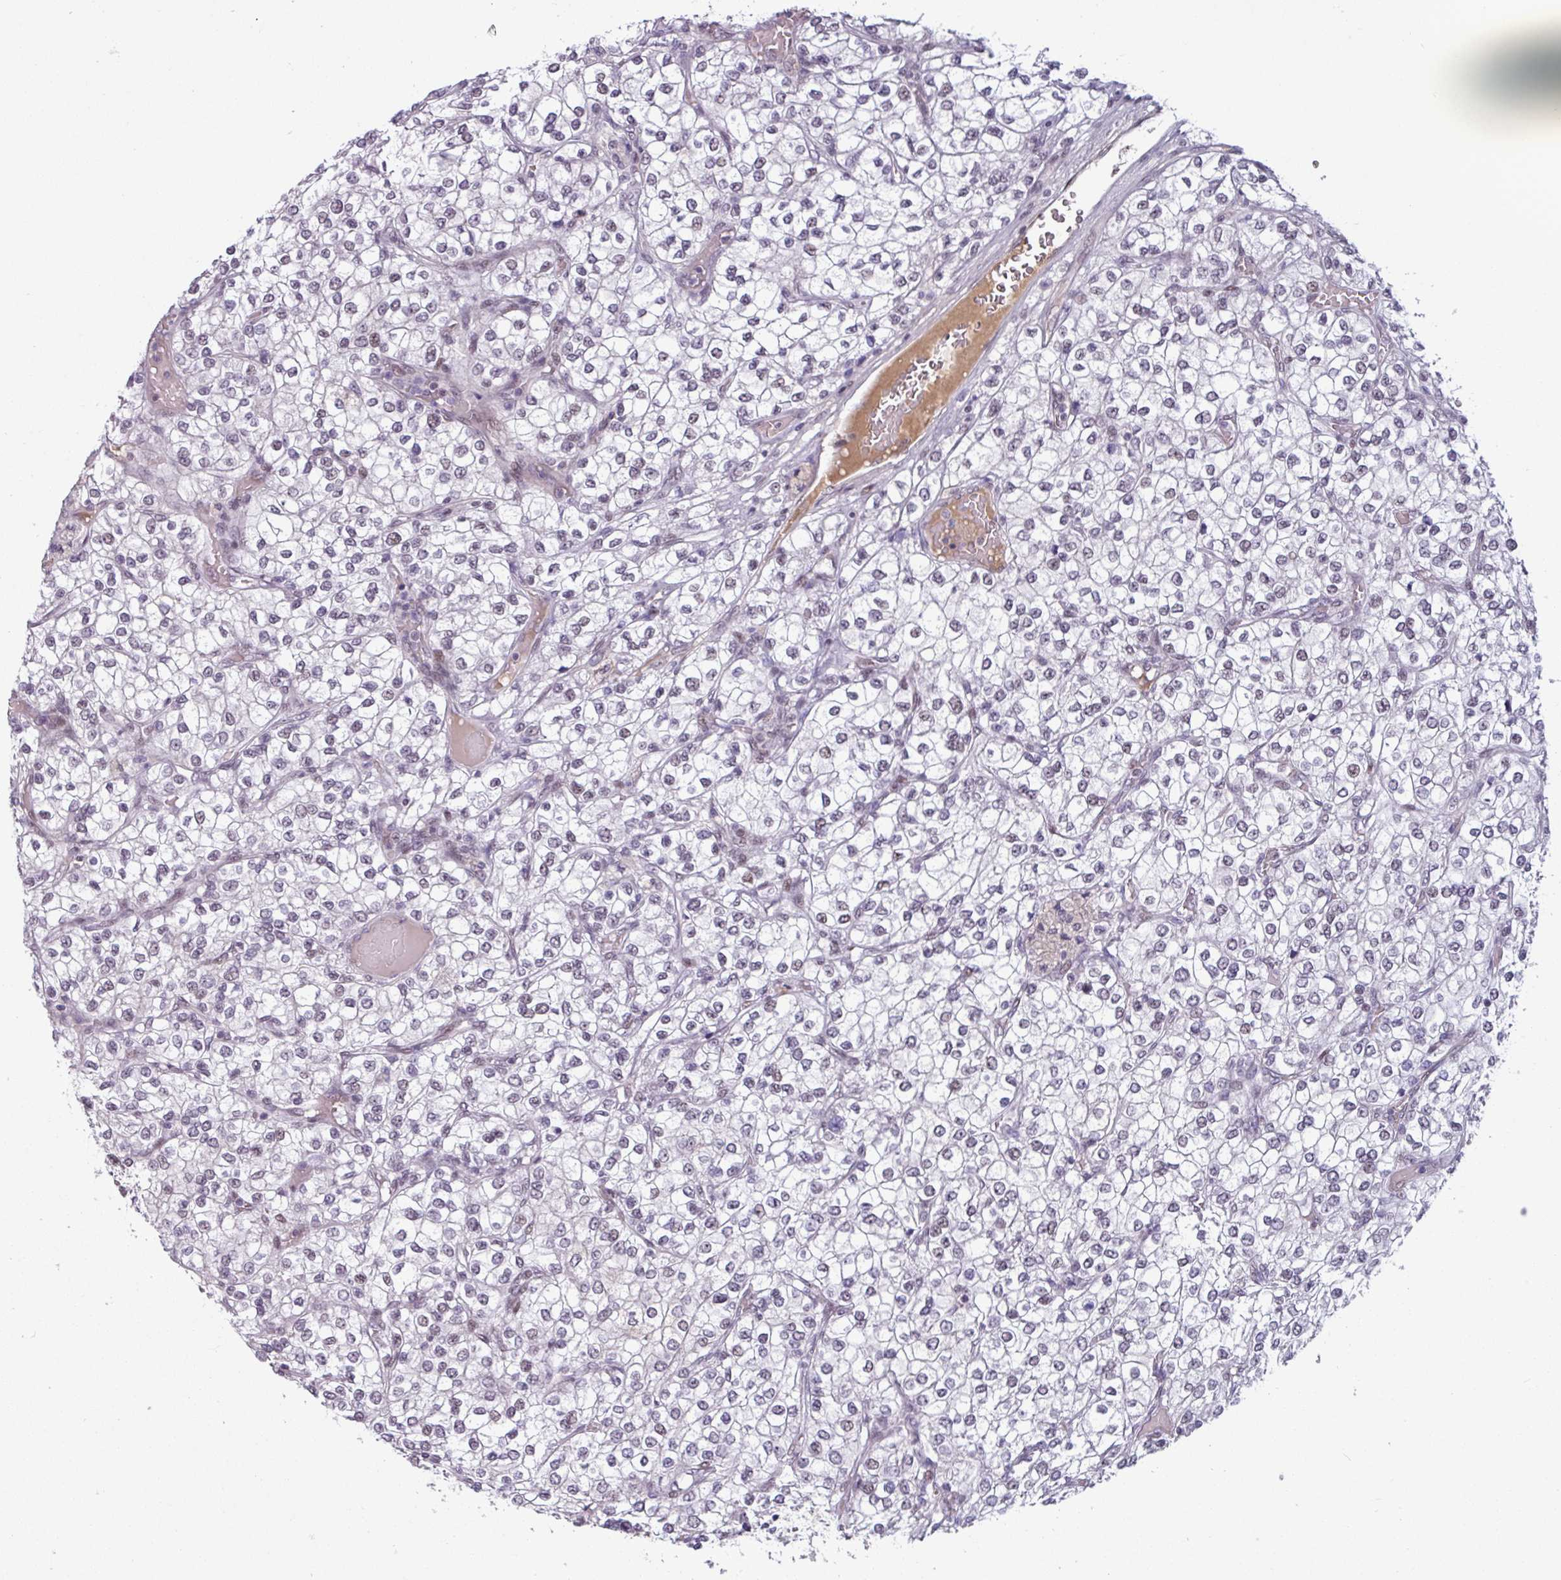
{"staining": {"intensity": "negative", "quantity": "none", "location": "none"}, "tissue": "renal cancer", "cell_type": "Tumor cells", "image_type": "cancer", "snomed": [{"axis": "morphology", "description": "Adenocarcinoma, NOS"}, {"axis": "topography", "description": "Kidney"}], "caption": "High magnification brightfield microscopy of adenocarcinoma (renal) stained with DAB (brown) and counterstained with hematoxylin (blue): tumor cells show no significant positivity.", "gene": "ZNF575", "patient": {"sex": "male", "age": 80}}